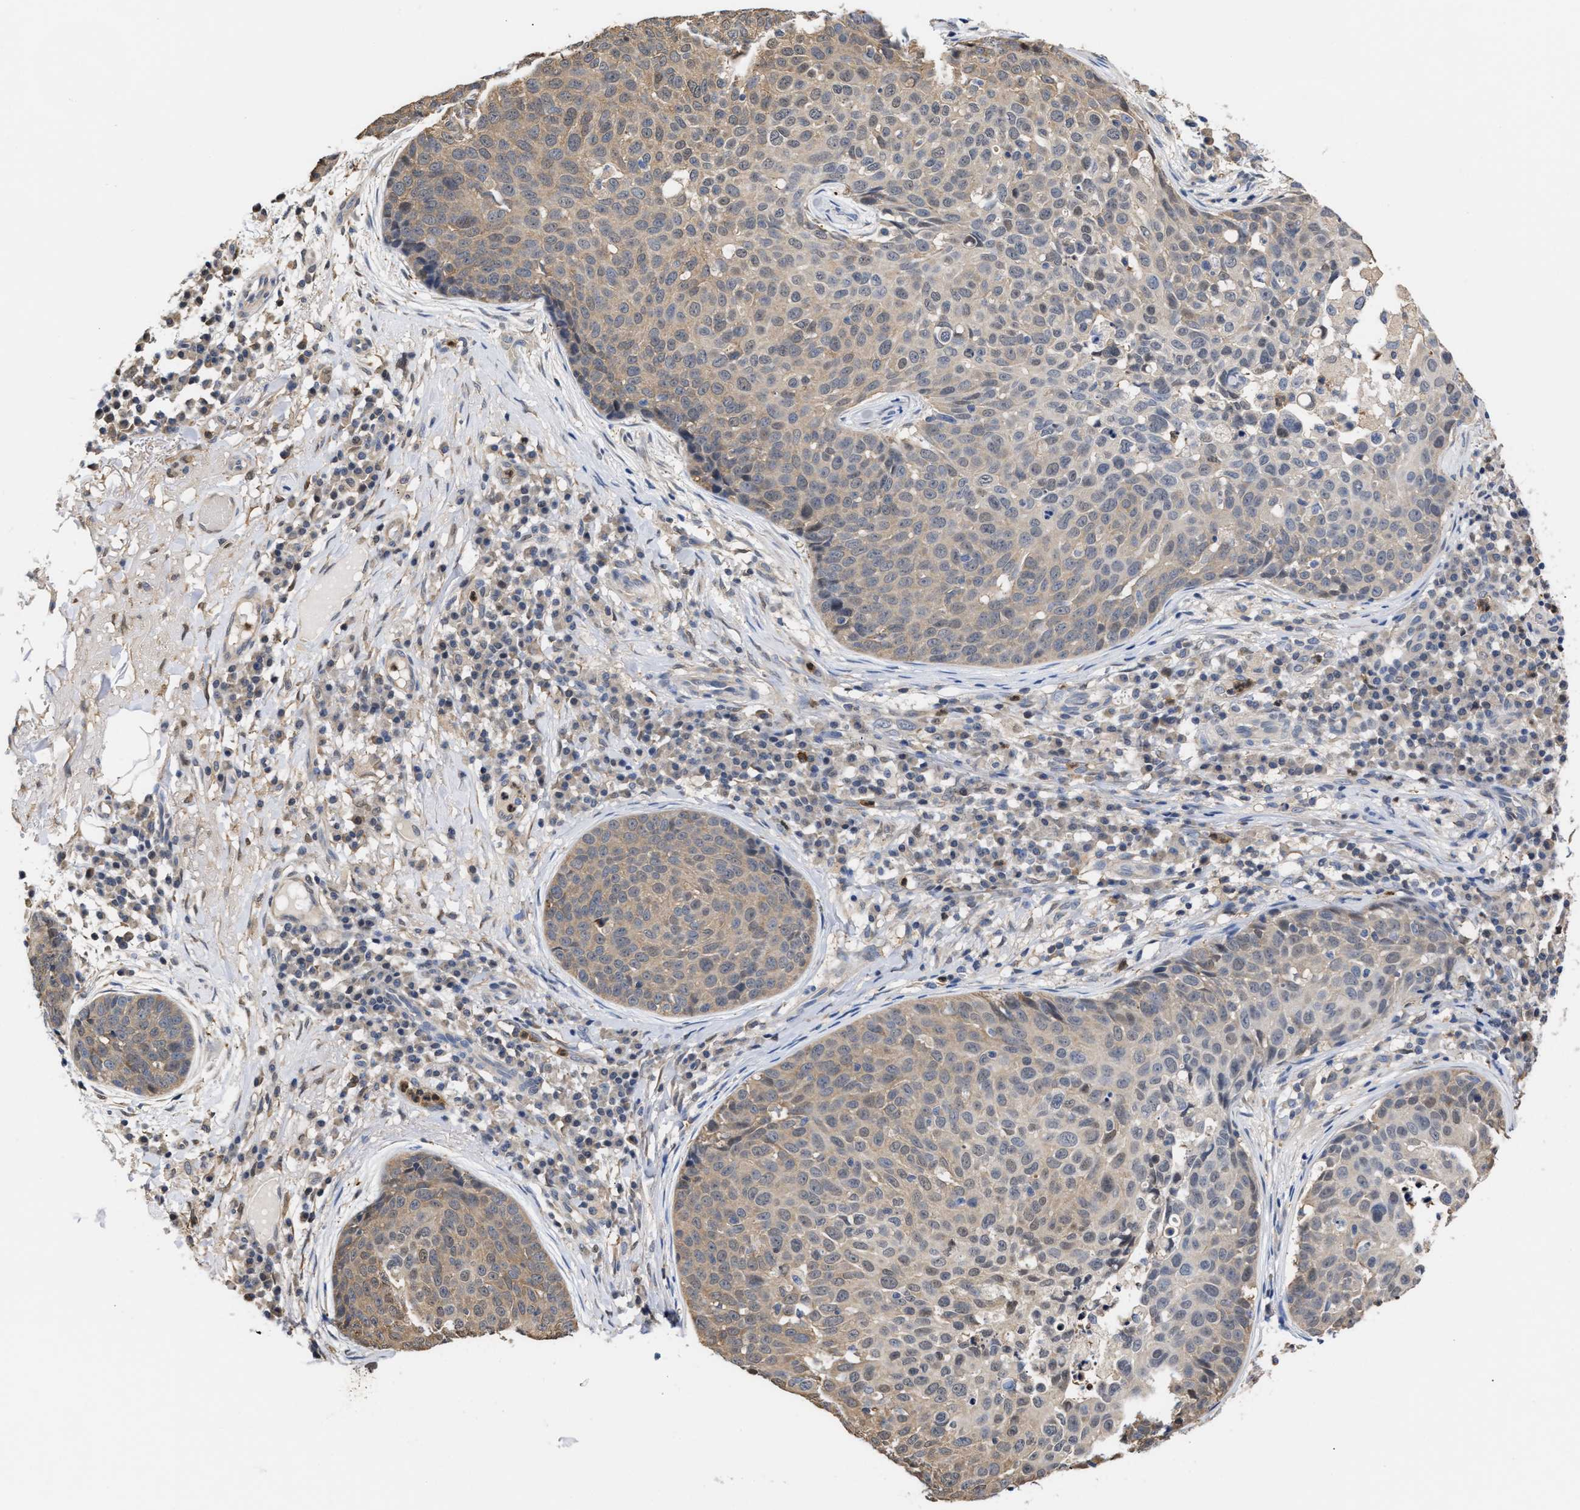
{"staining": {"intensity": "weak", "quantity": "<25%", "location": "cytoplasmic/membranous"}, "tissue": "skin cancer", "cell_type": "Tumor cells", "image_type": "cancer", "snomed": [{"axis": "morphology", "description": "Squamous cell carcinoma in situ, NOS"}, {"axis": "morphology", "description": "Squamous cell carcinoma, NOS"}, {"axis": "topography", "description": "Skin"}], "caption": "Tumor cells show no significant protein positivity in skin squamous cell carcinoma in situ.", "gene": "KLHDC1", "patient": {"sex": "male", "age": 93}}